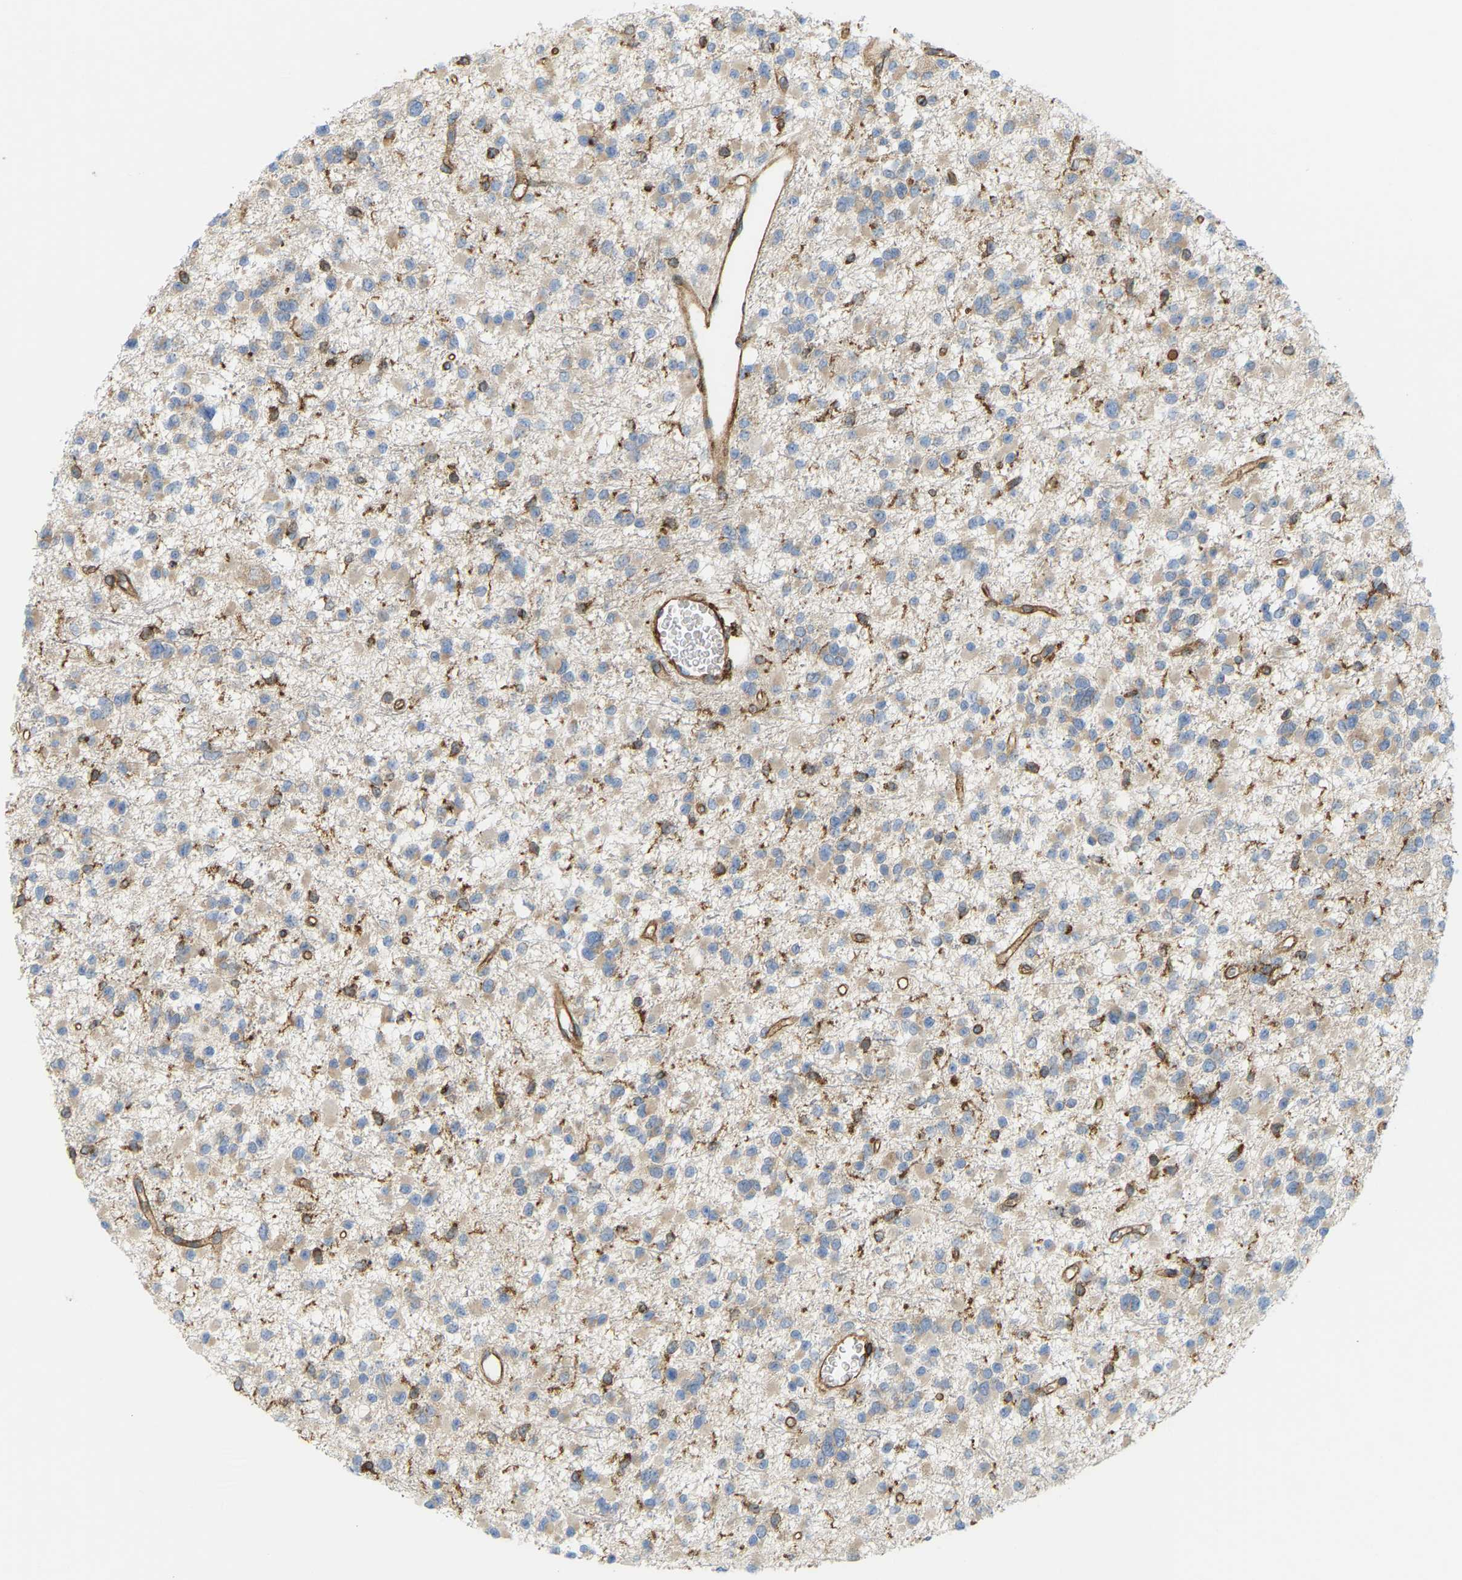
{"staining": {"intensity": "weak", "quantity": "<25%", "location": "cytoplasmic/membranous"}, "tissue": "glioma", "cell_type": "Tumor cells", "image_type": "cancer", "snomed": [{"axis": "morphology", "description": "Glioma, malignant, Low grade"}, {"axis": "topography", "description": "Brain"}], "caption": "High magnification brightfield microscopy of low-grade glioma (malignant) stained with DAB (brown) and counterstained with hematoxylin (blue): tumor cells show no significant staining.", "gene": "PICALM", "patient": {"sex": "female", "age": 22}}